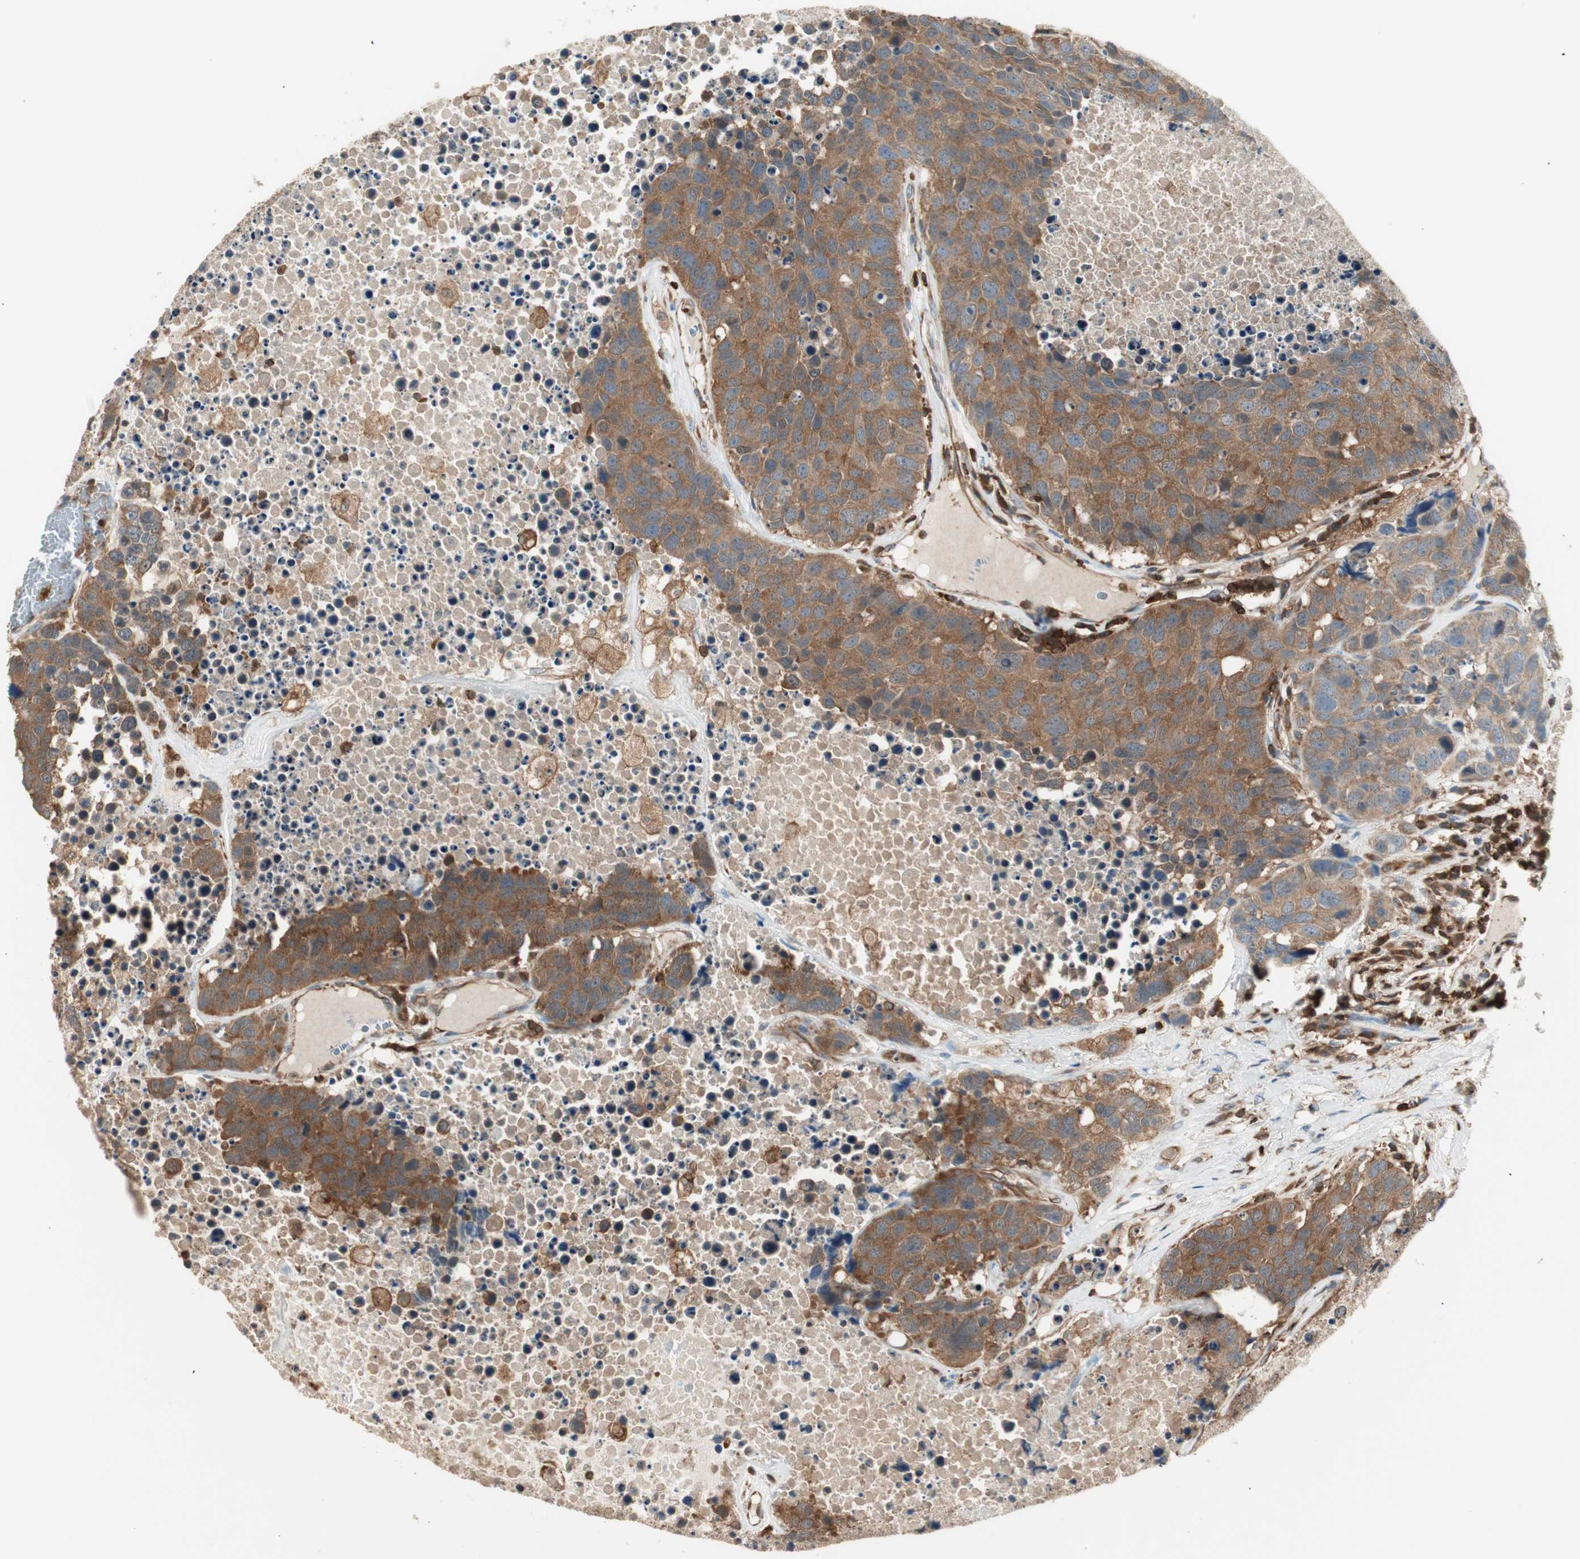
{"staining": {"intensity": "strong", "quantity": ">75%", "location": "cytoplasmic/membranous"}, "tissue": "carcinoid", "cell_type": "Tumor cells", "image_type": "cancer", "snomed": [{"axis": "morphology", "description": "Carcinoid, malignant, NOS"}, {"axis": "topography", "description": "Lung"}], "caption": "There is high levels of strong cytoplasmic/membranous positivity in tumor cells of carcinoid (malignant), as demonstrated by immunohistochemical staining (brown color).", "gene": "CRLF3", "patient": {"sex": "male", "age": 60}}